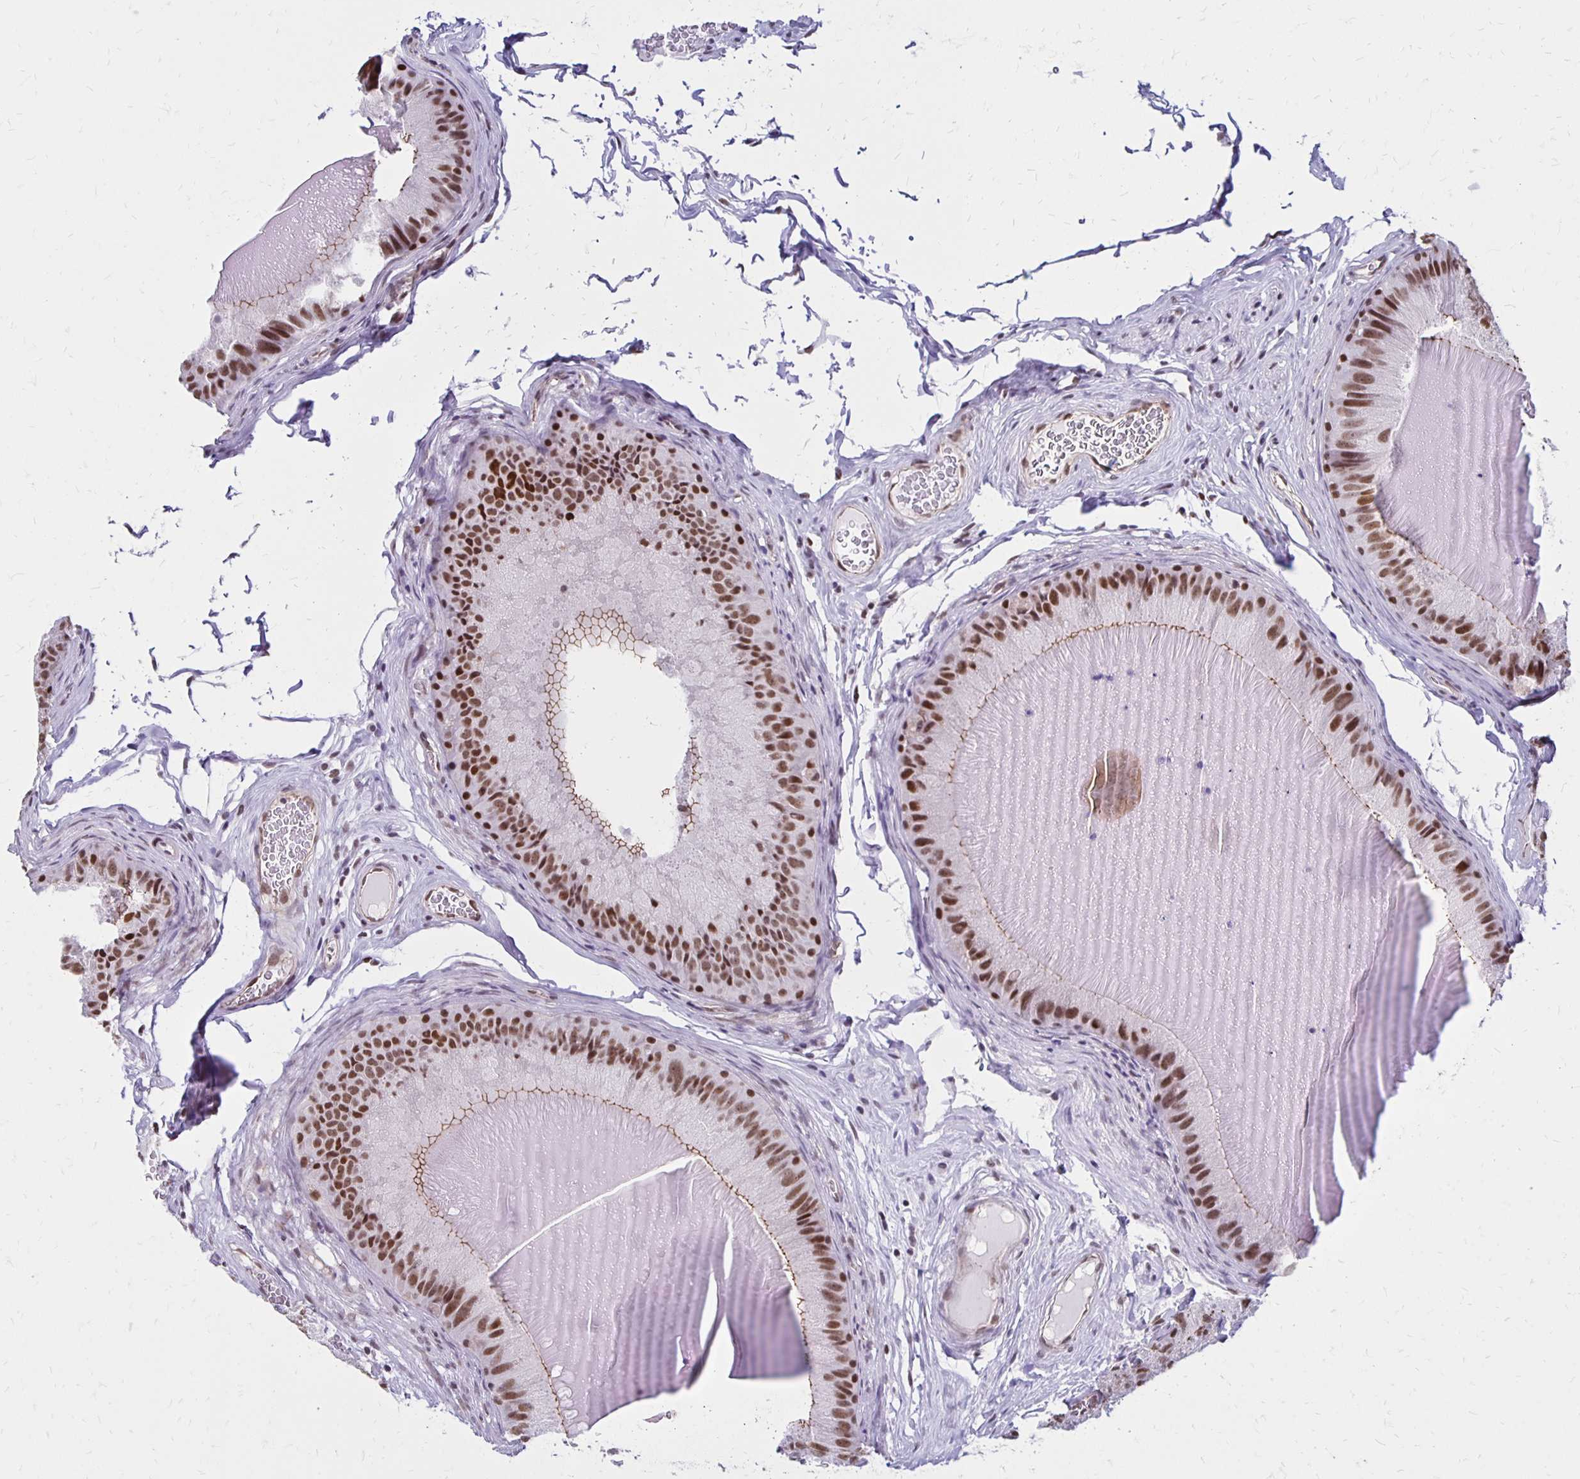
{"staining": {"intensity": "moderate", "quantity": ">75%", "location": "cytoplasmic/membranous,nuclear"}, "tissue": "epididymis", "cell_type": "Glandular cells", "image_type": "normal", "snomed": [{"axis": "morphology", "description": "Normal tissue, NOS"}, {"axis": "topography", "description": "Epididymis, spermatic cord, NOS"}], "caption": "Immunohistochemical staining of unremarkable human epididymis shows >75% levels of moderate cytoplasmic/membranous,nuclear protein staining in approximately >75% of glandular cells.", "gene": "DDB2", "patient": {"sex": "male", "age": 39}}